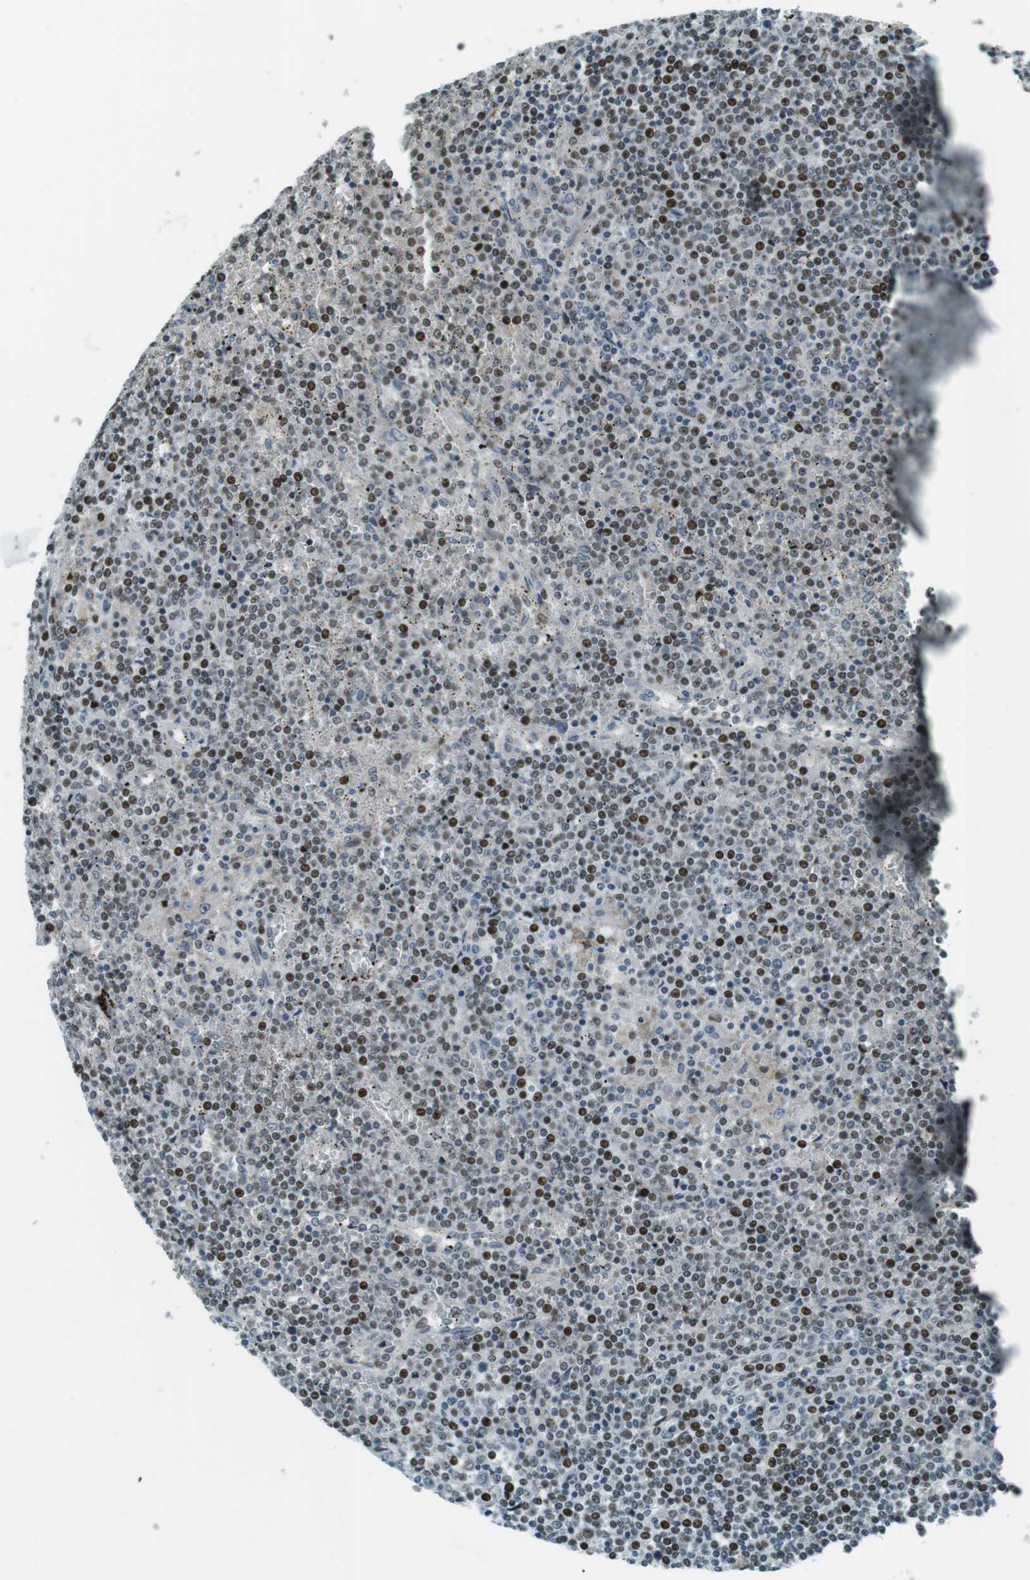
{"staining": {"intensity": "strong", "quantity": "25%-75%", "location": "nuclear"}, "tissue": "lymphoma", "cell_type": "Tumor cells", "image_type": "cancer", "snomed": [{"axis": "morphology", "description": "Malignant lymphoma, non-Hodgkin's type, Low grade"}, {"axis": "topography", "description": "Spleen"}], "caption": "The image exhibits staining of lymphoma, revealing strong nuclear protein positivity (brown color) within tumor cells.", "gene": "PJA1", "patient": {"sex": "female", "age": 19}}